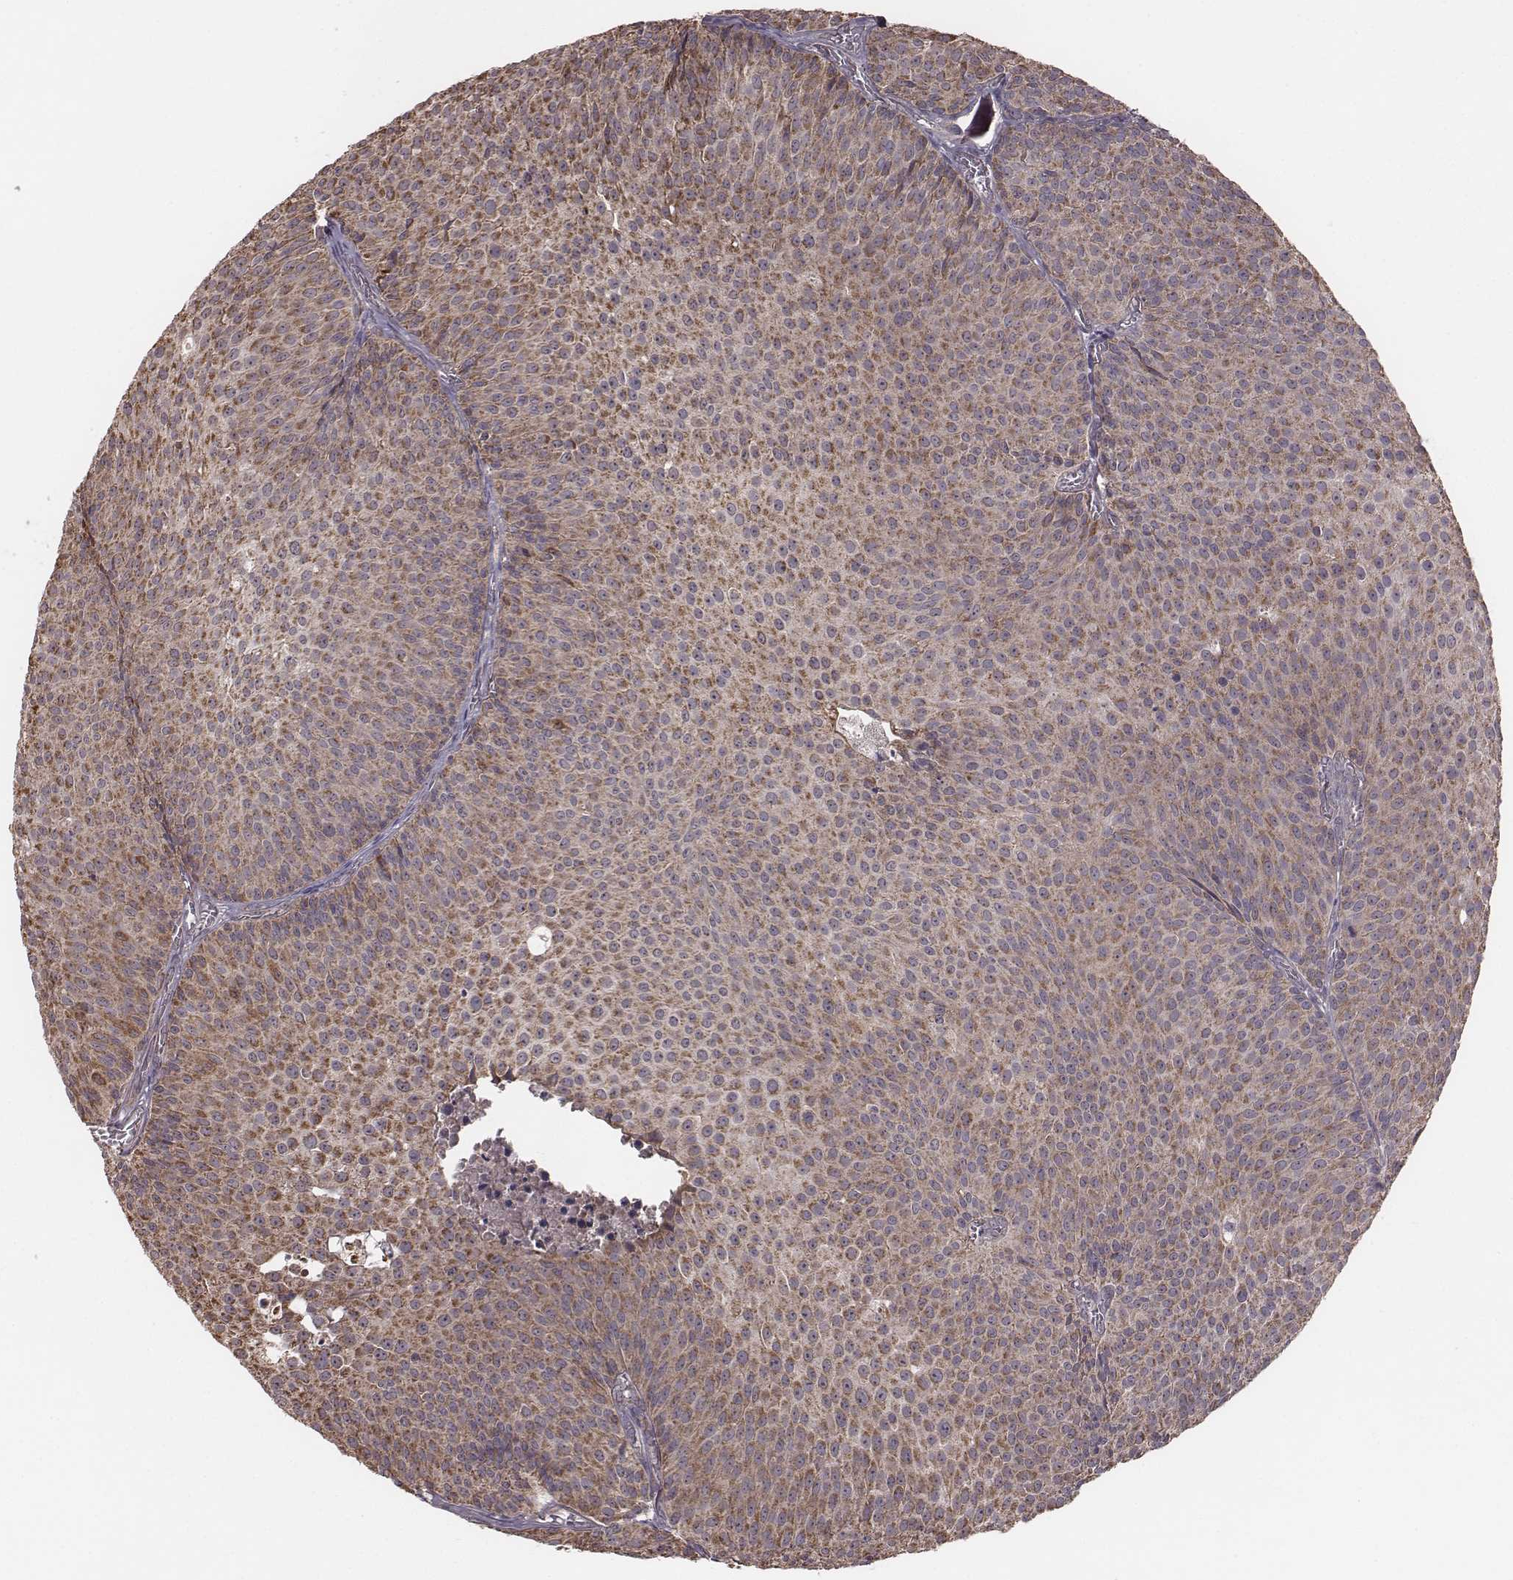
{"staining": {"intensity": "strong", "quantity": ">75%", "location": "cytoplasmic/membranous"}, "tissue": "urothelial cancer", "cell_type": "Tumor cells", "image_type": "cancer", "snomed": [{"axis": "morphology", "description": "Urothelial carcinoma, Low grade"}, {"axis": "topography", "description": "Urinary bladder"}], "caption": "Tumor cells show high levels of strong cytoplasmic/membranous positivity in approximately >75% of cells in human urothelial carcinoma (low-grade). The staining is performed using DAB (3,3'-diaminobenzidine) brown chromogen to label protein expression. The nuclei are counter-stained blue using hematoxylin.", "gene": "PDCD2L", "patient": {"sex": "male", "age": 63}}